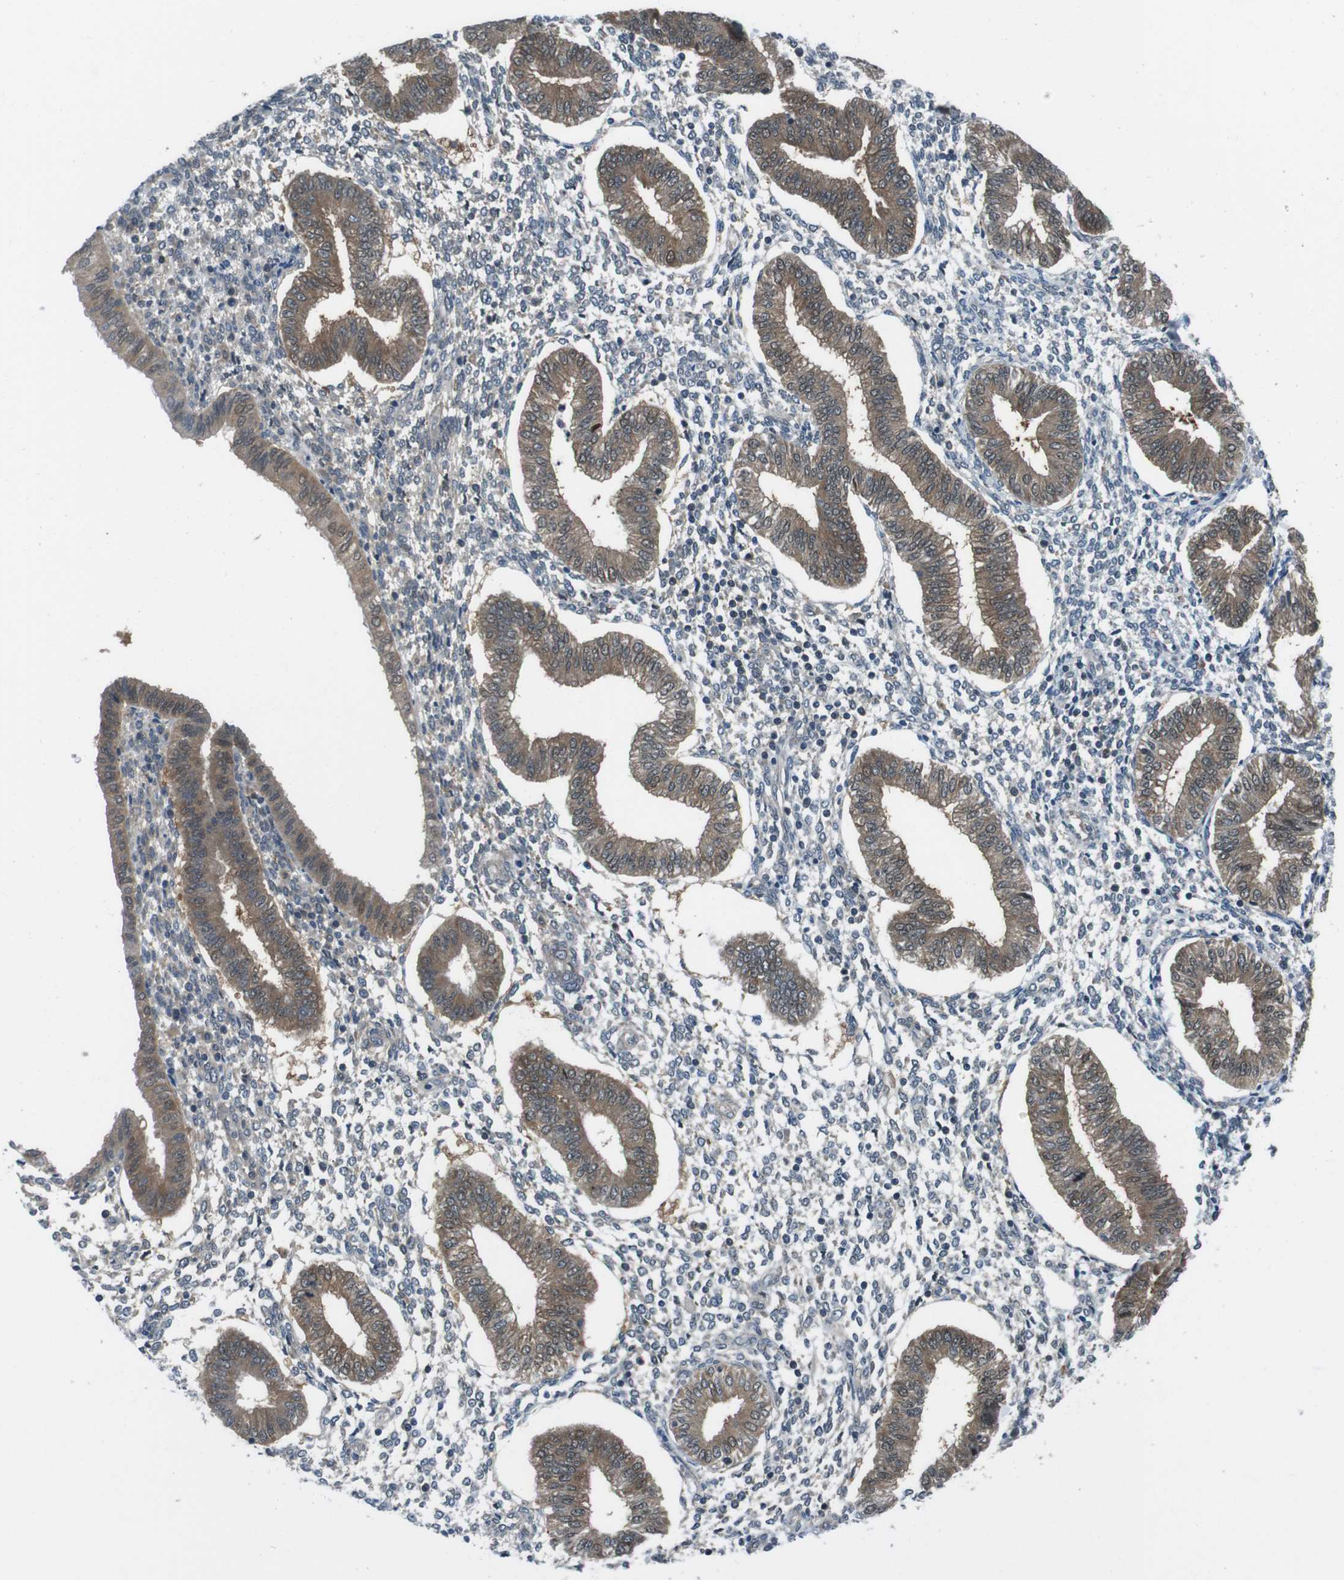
{"staining": {"intensity": "negative", "quantity": "none", "location": "none"}, "tissue": "endometrium", "cell_type": "Cells in endometrial stroma", "image_type": "normal", "snomed": [{"axis": "morphology", "description": "Normal tissue, NOS"}, {"axis": "topography", "description": "Endometrium"}], "caption": "IHC photomicrograph of benign endometrium stained for a protein (brown), which exhibits no expression in cells in endometrial stroma.", "gene": "LRP5", "patient": {"sex": "female", "age": 50}}